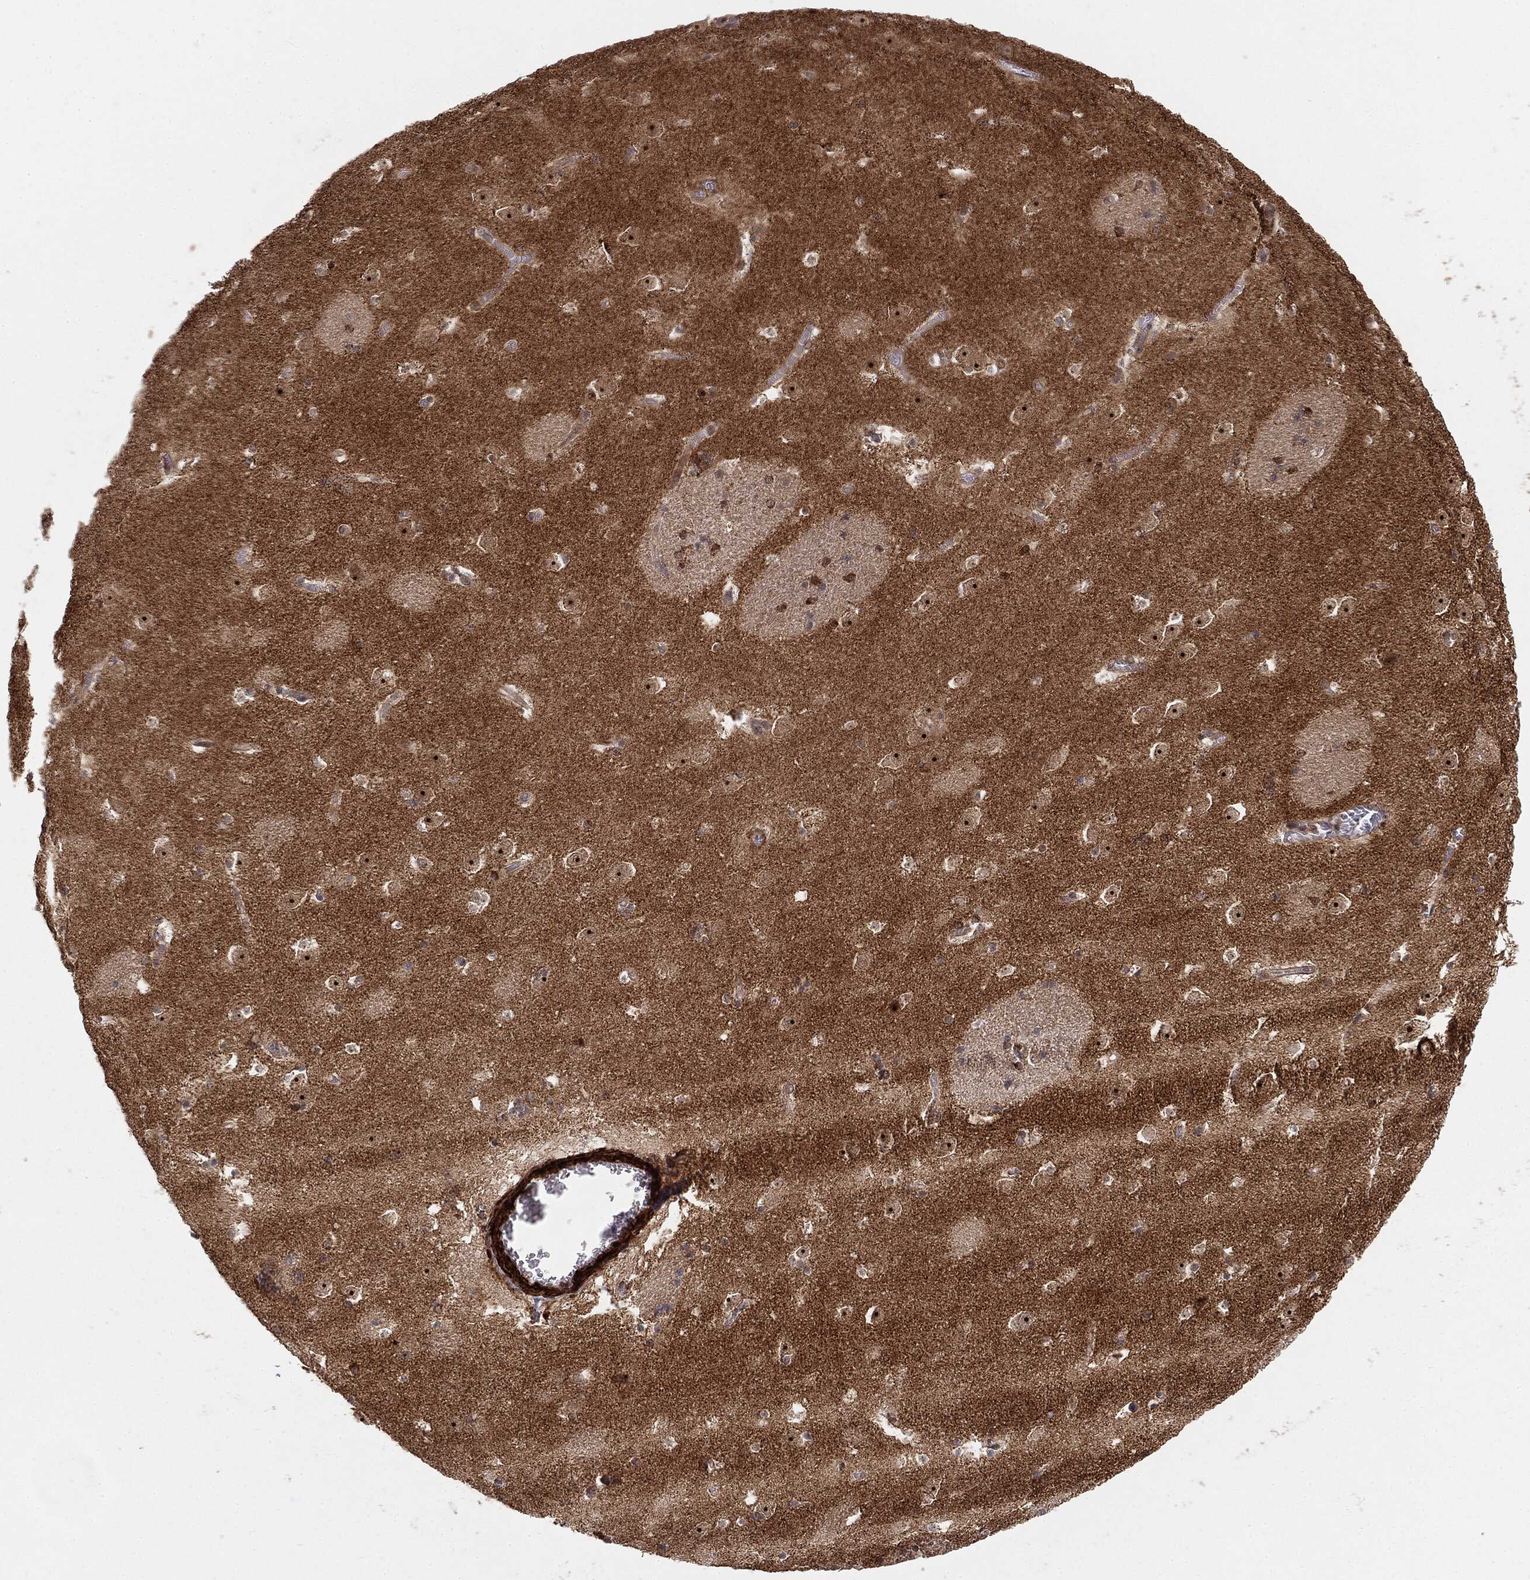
{"staining": {"intensity": "negative", "quantity": "none", "location": "none"}, "tissue": "caudate", "cell_type": "Glial cells", "image_type": "normal", "snomed": [{"axis": "morphology", "description": "Normal tissue, NOS"}, {"axis": "topography", "description": "Lateral ventricle wall"}], "caption": "Immunohistochemistry photomicrograph of normal caudate: human caudate stained with DAB shows no significant protein staining in glial cells.", "gene": "PTEN", "patient": {"sex": "female", "age": 42}}